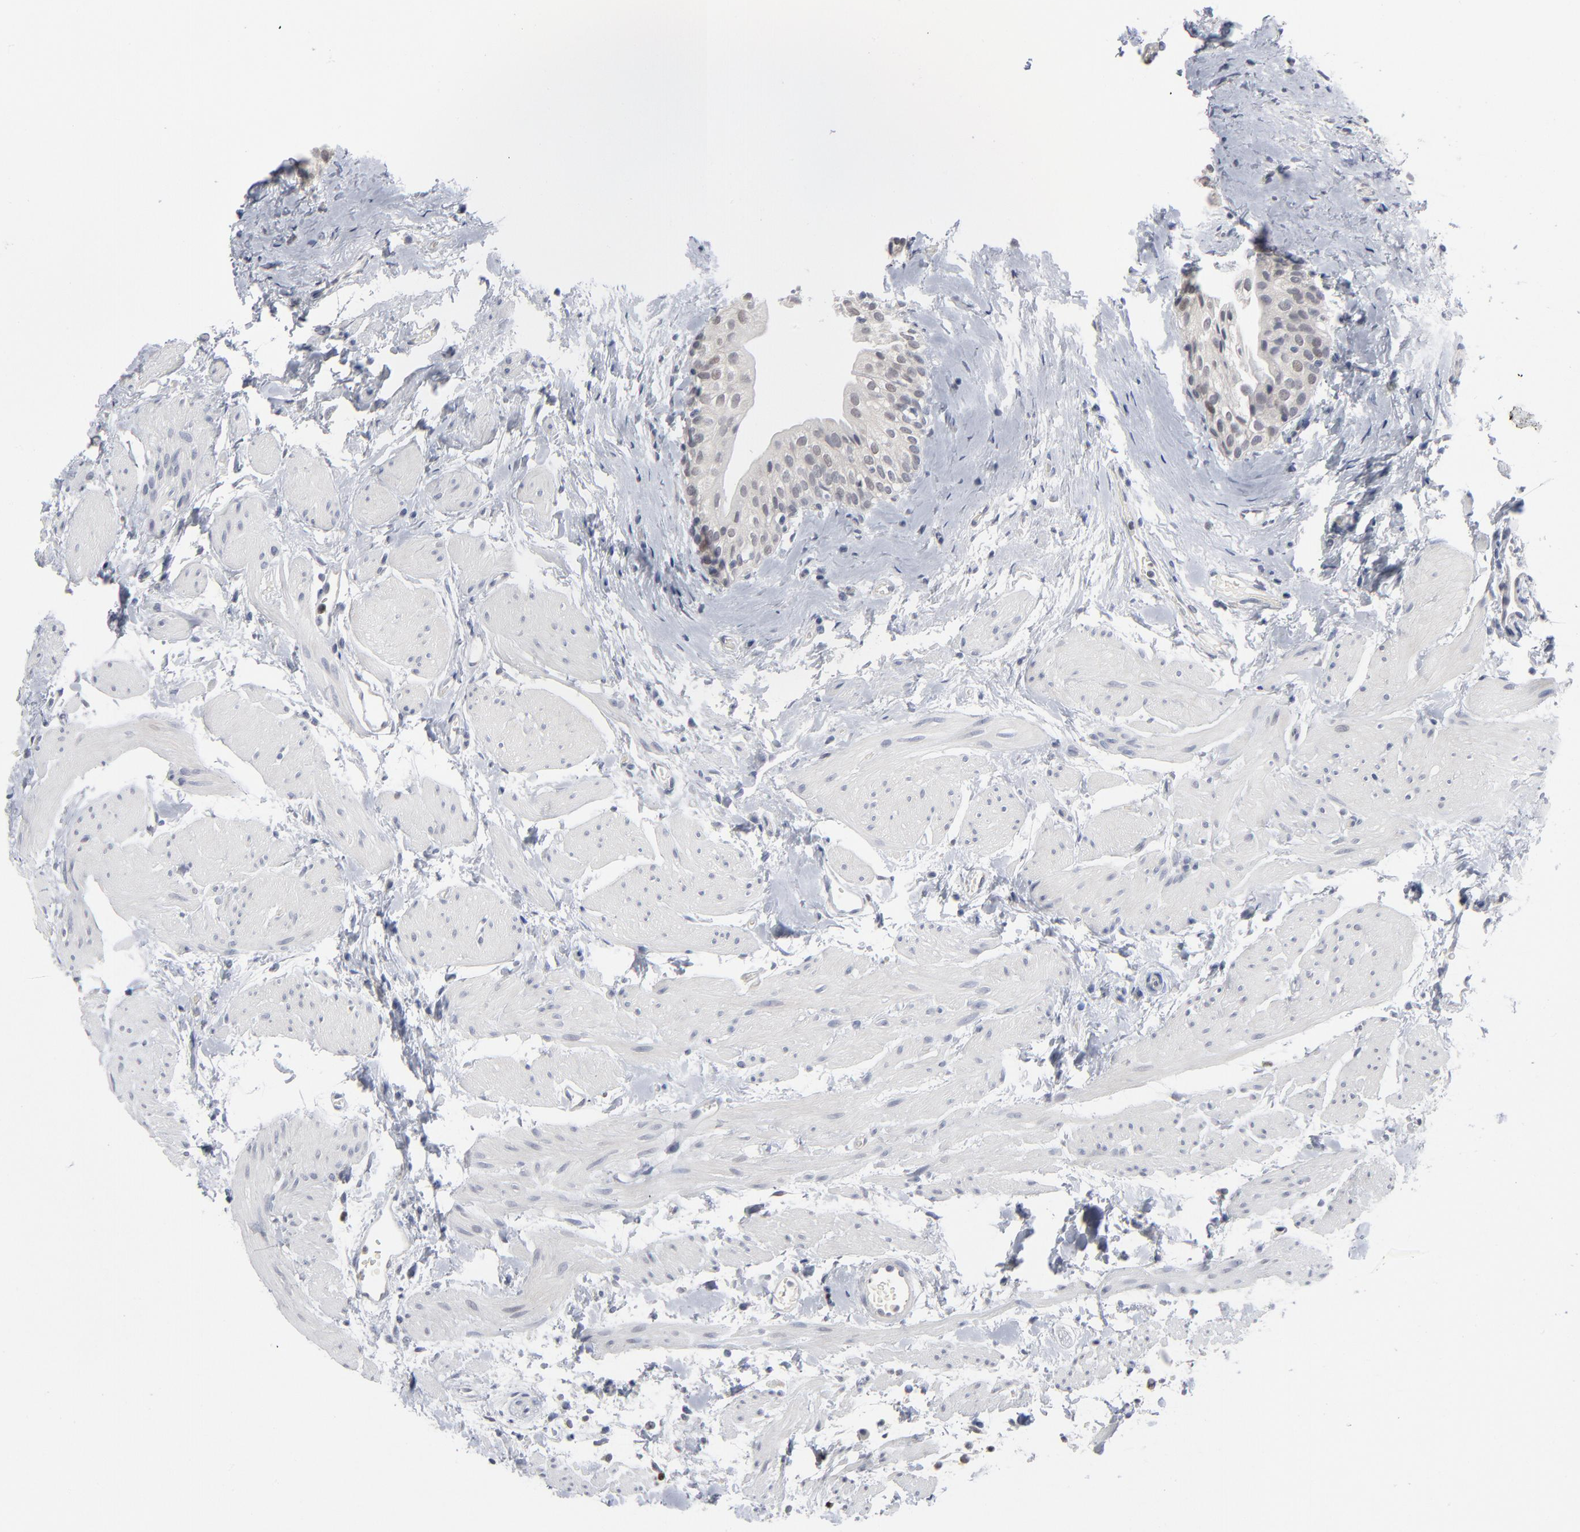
{"staining": {"intensity": "negative", "quantity": "none", "location": "none"}, "tissue": "urinary bladder", "cell_type": "Urothelial cells", "image_type": "normal", "snomed": [{"axis": "morphology", "description": "Normal tissue, NOS"}, {"axis": "topography", "description": "Urinary bladder"}], "caption": "An immunohistochemistry (IHC) photomicrograph of unremarkable urinary bladder is shown. There is no staining in urothelial cells of urinary bladder.", "gene": "FOXN2", "patient": {"sex": "male", "age": 59}}